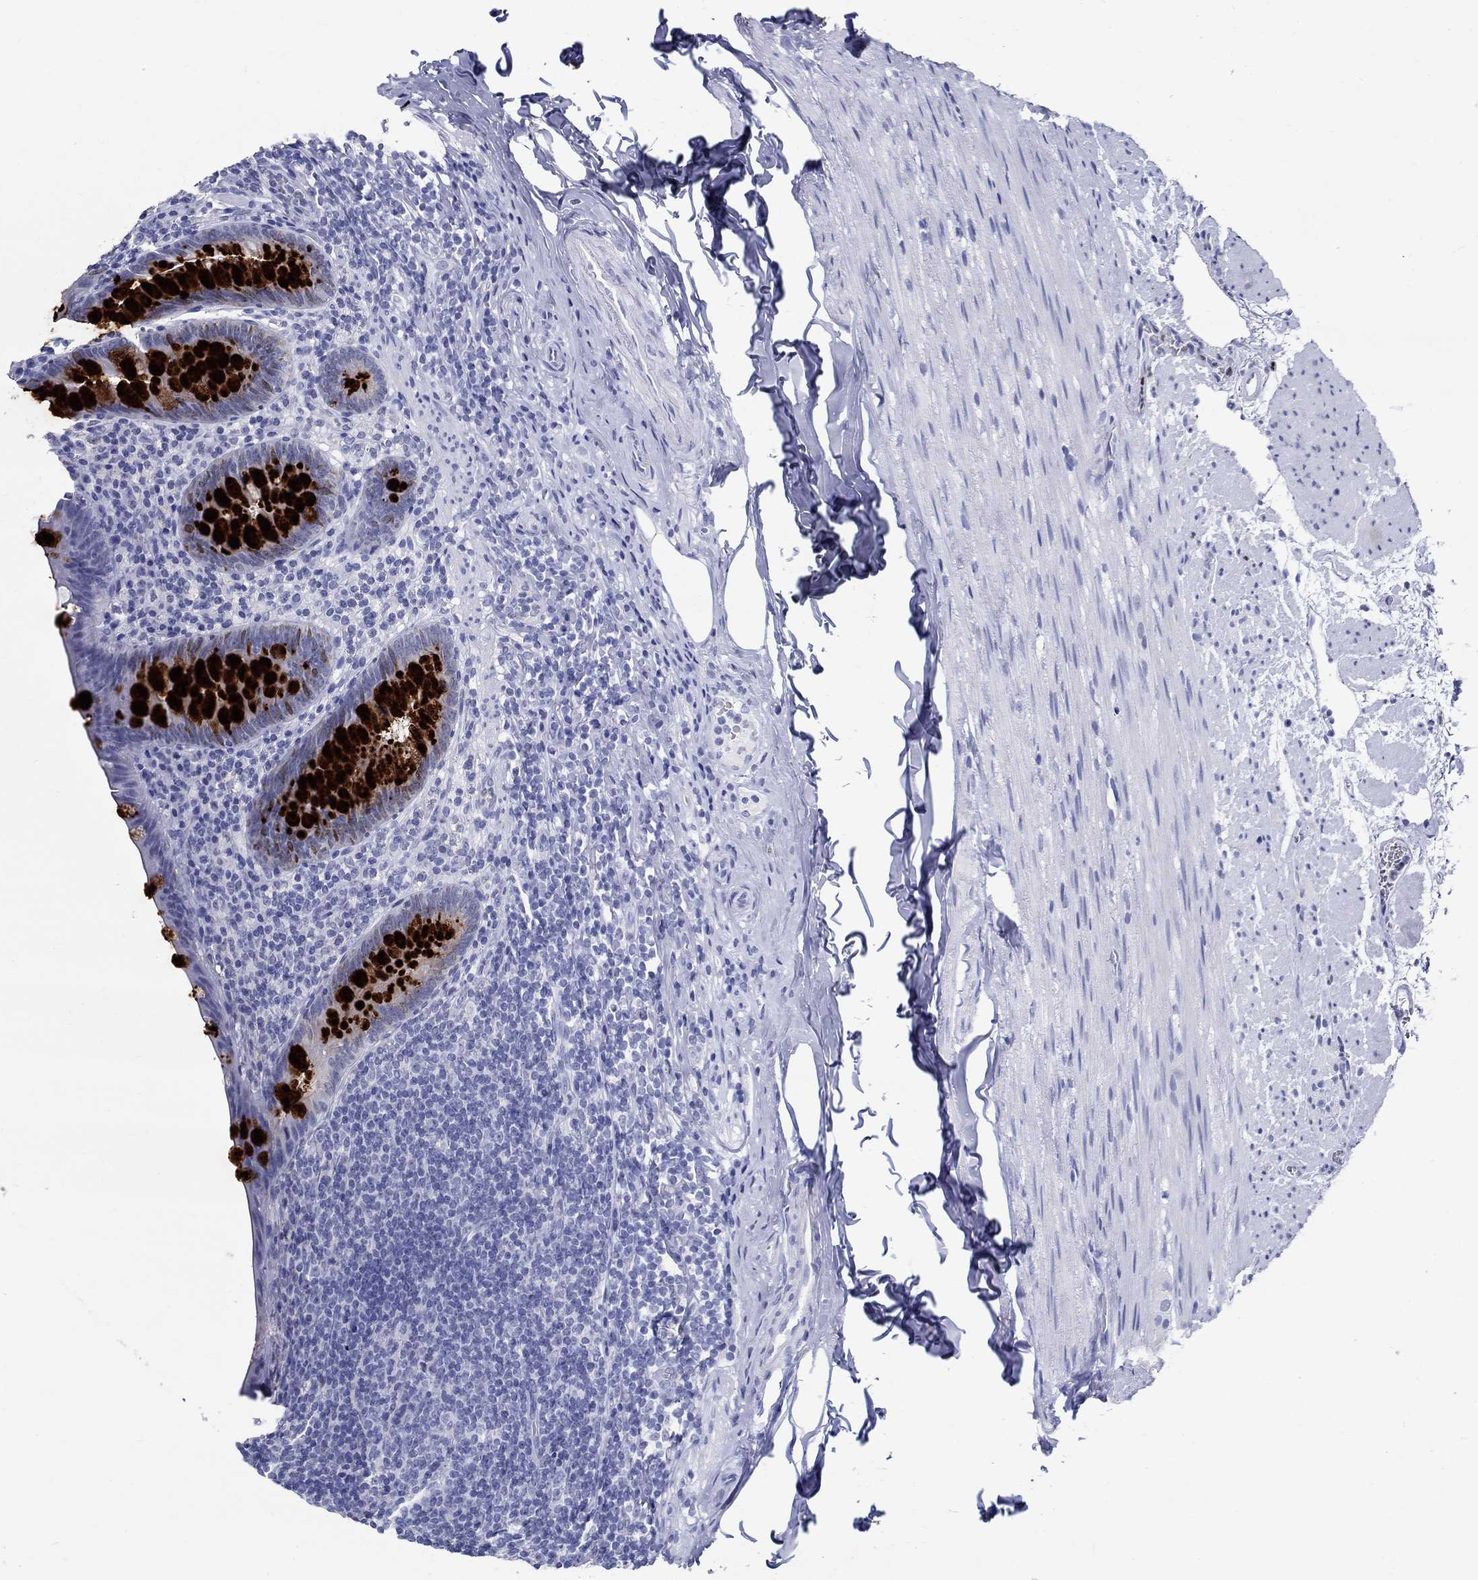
{"staining": {"intensity": "strong", "quantity": "25%-75%", "location": "cytoplasmic/membranous"}, "tissue": "appendix", "cell_type": "Glandular cells", "image_type": "normal", "snomed": [{"axis": "morphology", "description": "Normal tissue, NOS"}, {"axis": "topography", "description": "Appendix"}], "caption": "Protein expression analysis of benign appendix shows strong cytoplasmic/membranous positivity in about 25%-75% of glandular cells. (Stains: DAB (3,3'-diaminobenzidine) in brown, nuclei in blue, Microscopy: brightfield microscopy at high magnification).", "gene": "BSPRY", "patient": {"sex": "male", "age": 47}}